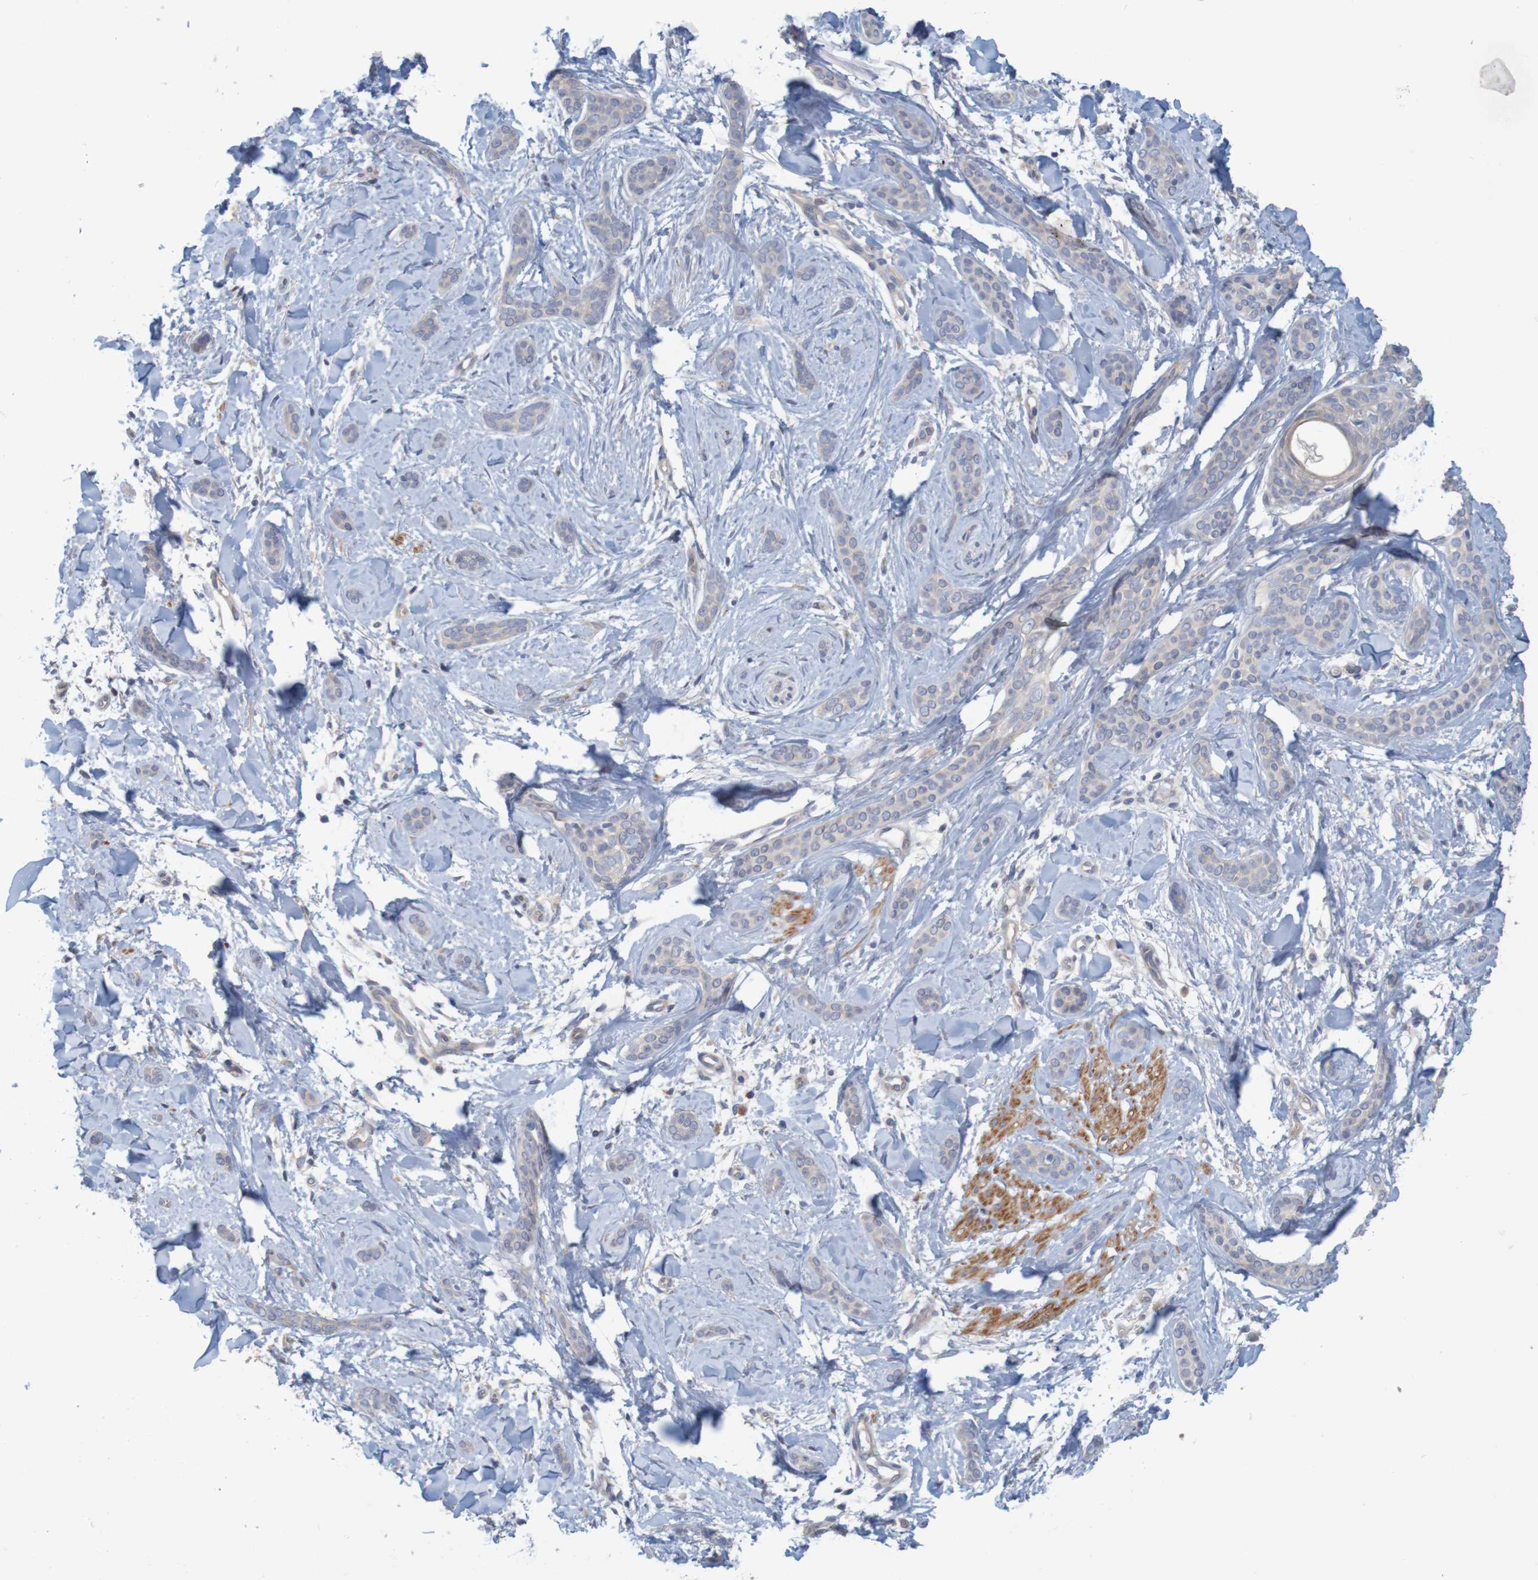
{"staining": {"intensity": "weak", "quantity": "<25%", "location": "cytoplasmic/membranous"}, "tissue": "skin cancer", "cell_type": "Tumor cells", "image_type": "cancer", "snomed": [{"axis": "morphology", "description": "Basal cell carcinoma"}, {"axis": "morphology", "description": "Adnexal tumor, benign"}, {"axis": "topography", "description": "Skin"}], "caption": "DAB immunohistochemical staining of skin basal cell carcinoma displays no significant staining in tumor cells.", "gene": "KRT23", "patient": {"sex": "female", "age": 42}}